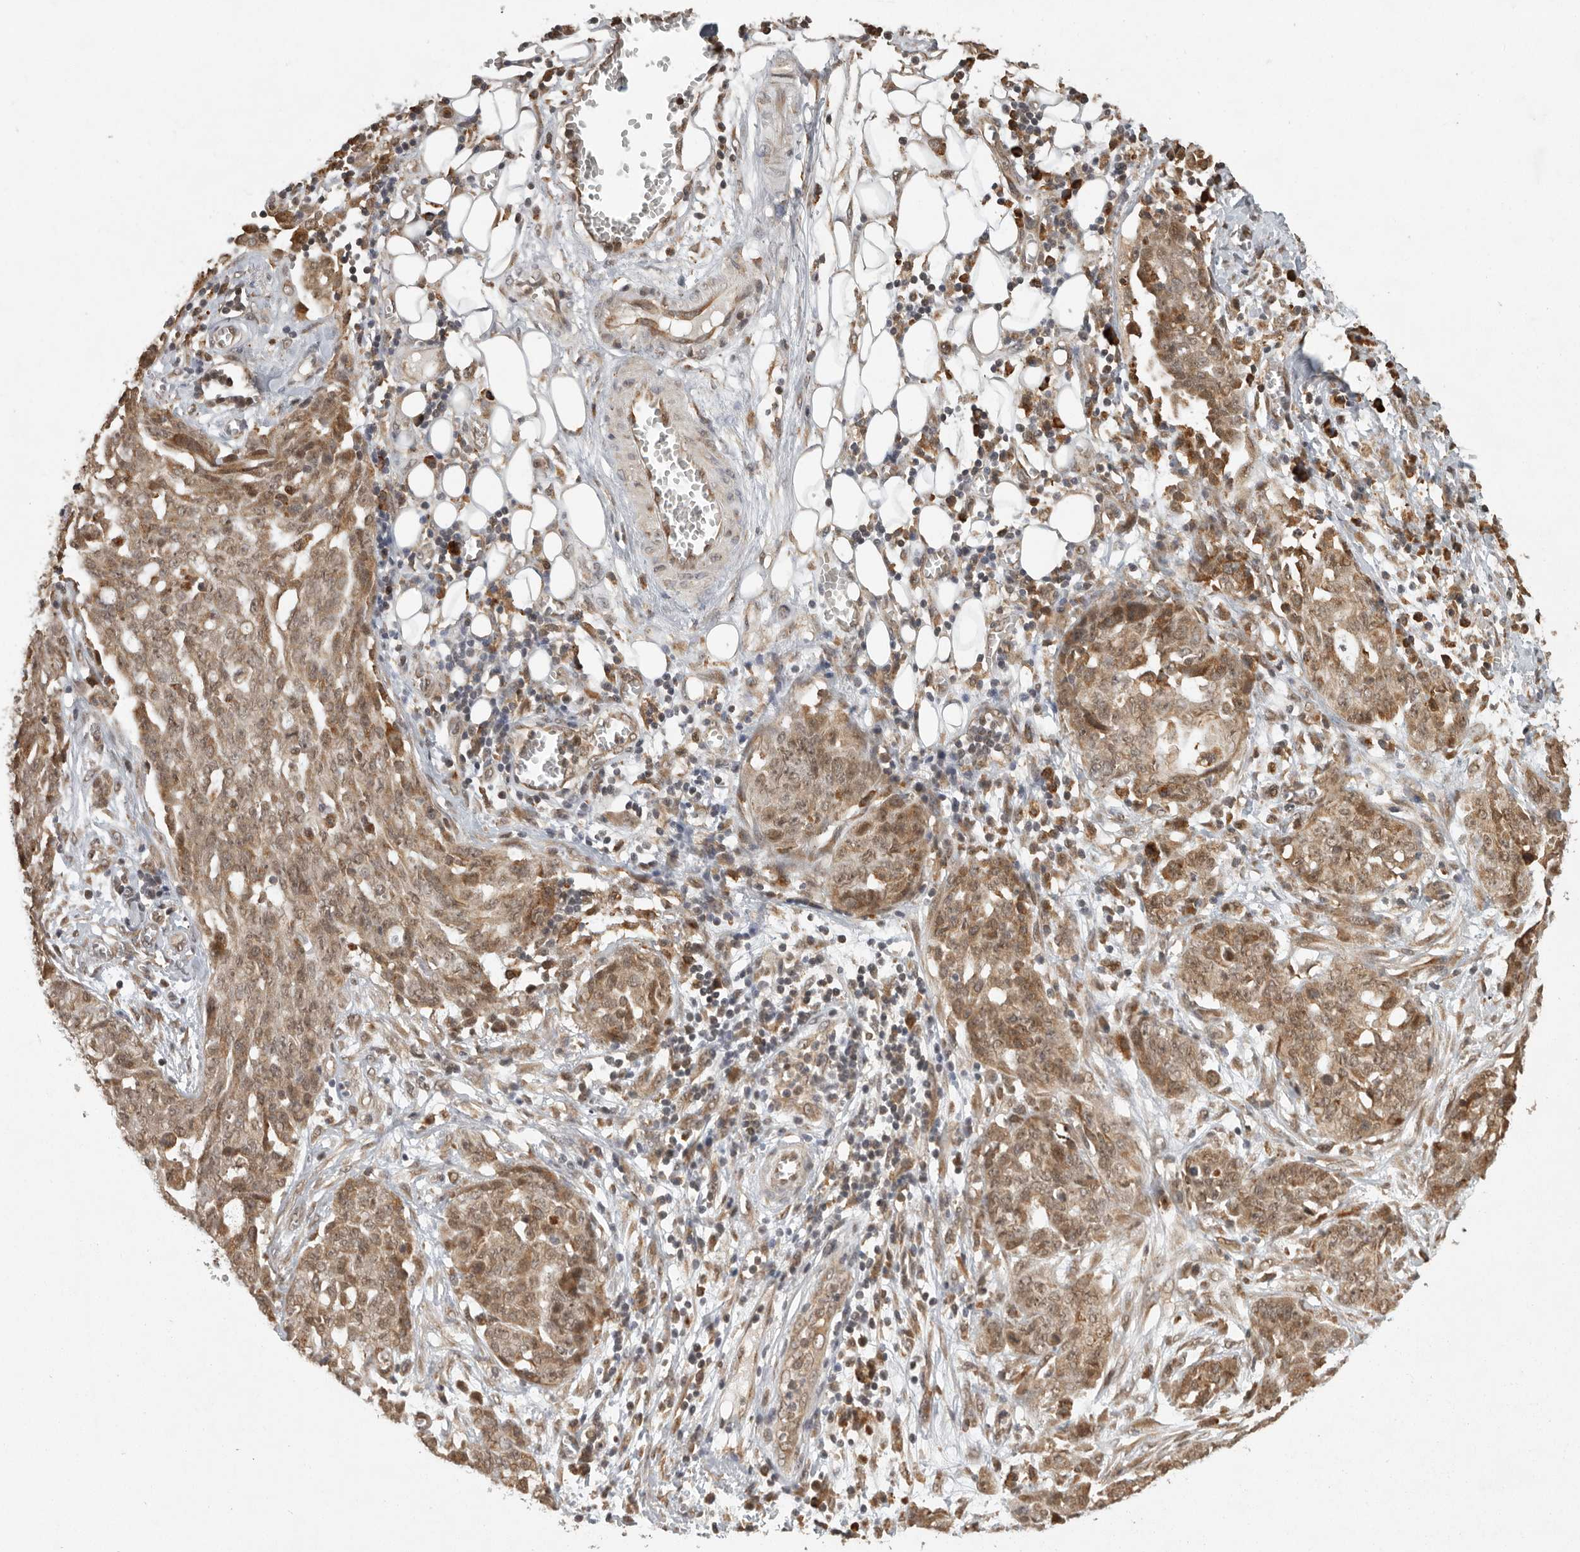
{"staining": {"intensity": "moderate", "quantity": ">75%", "location": "cytoplasmic/membranous"}, "tissue": "ovarian cancer", "cell_type": "Tumor cells", "image_type": "cancer", "snomed": [{"axis": "morphology", "description": "Cystadenocarcinoma, serous, NOS"}, {"axis": "topography", "description": "Soft tissue"}, {"axis": "topography", "description": "Ovary"}], "caption": "This histopathology image exhibits ovarian cancer stained with immunohistochemistry (IHC) to label a protein in brown. The cytoplasmic/membranous of tumor cells show moderate positivity for the protein. Nuclei are counter-stained blue.", "gene": "ZNF83", "patient": {"sex": "female", "age": 57}}